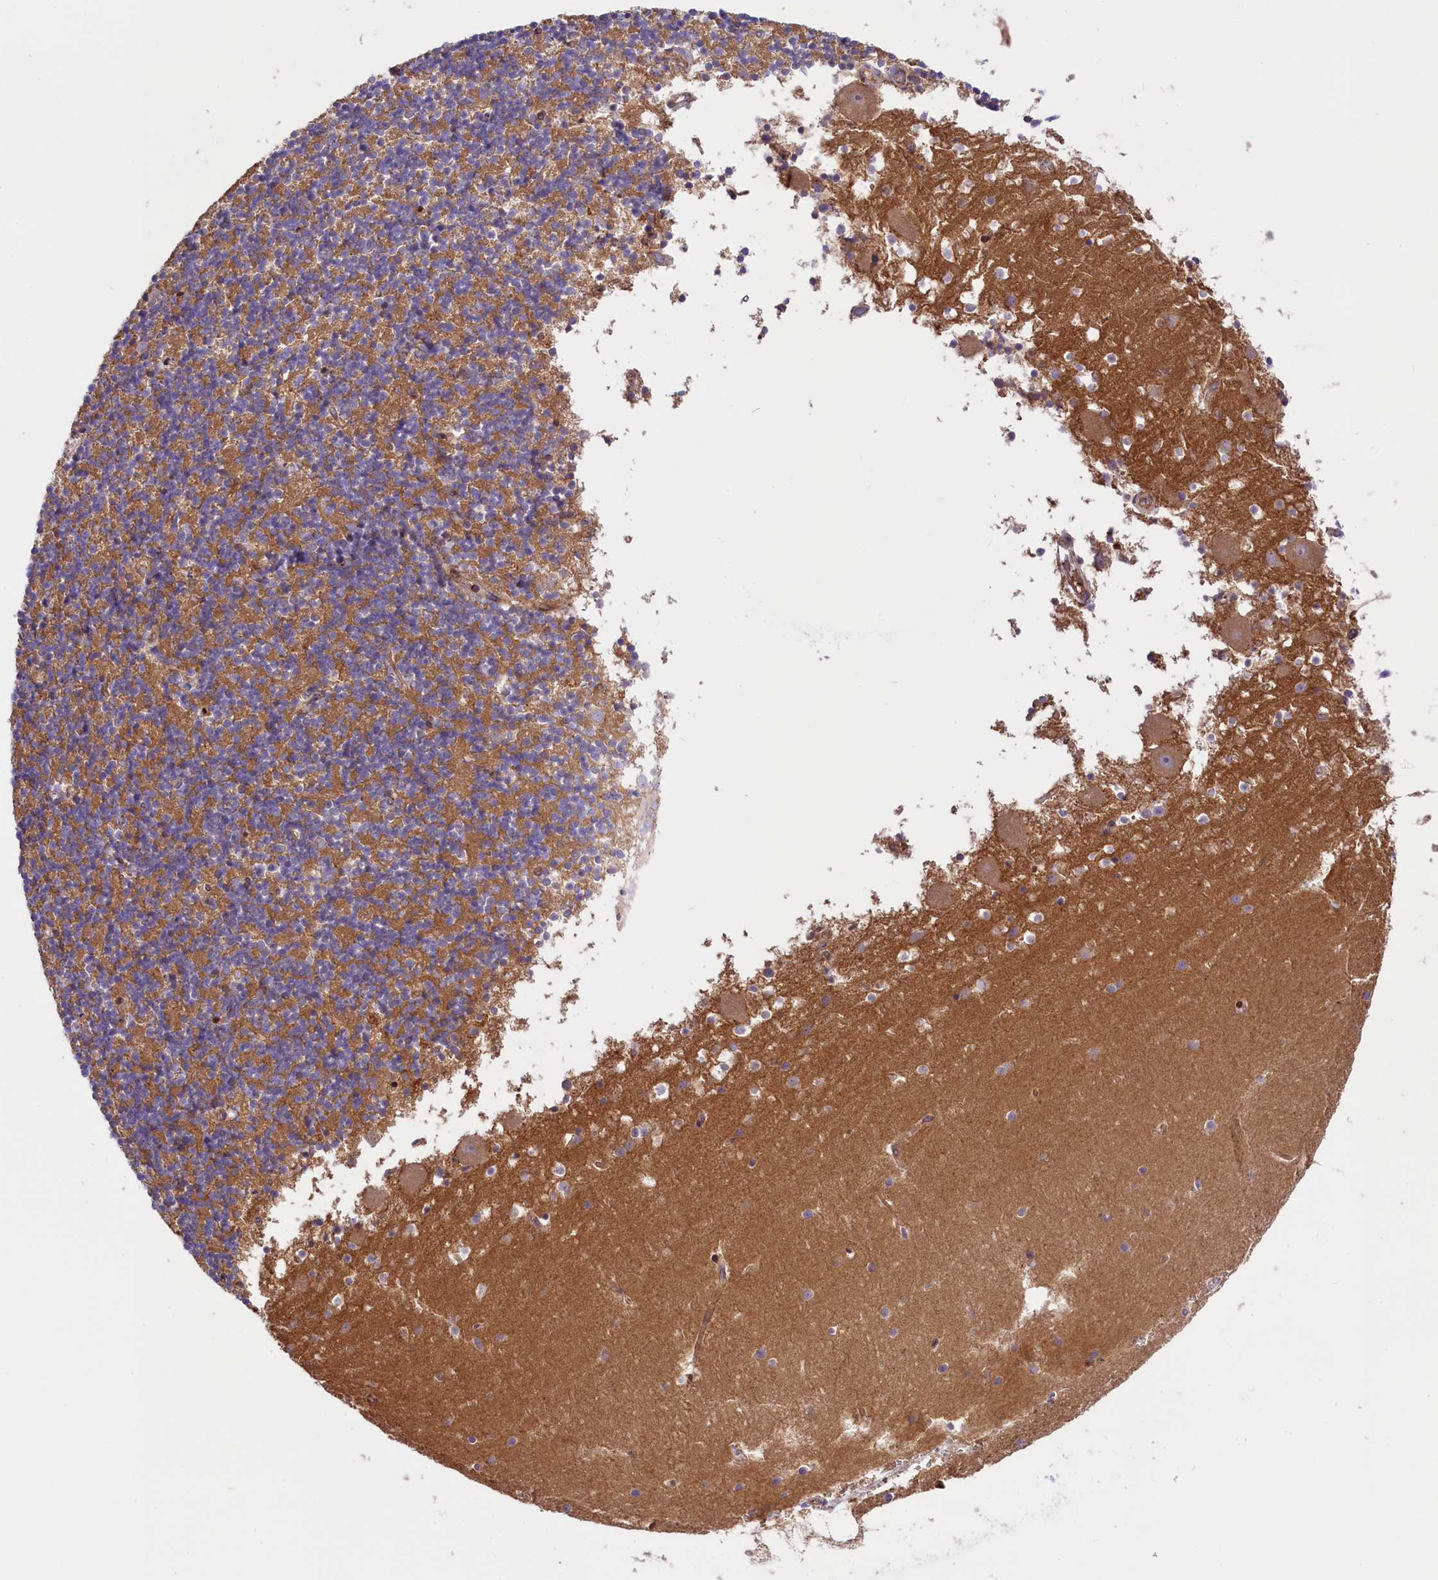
{"staining": {"intensity": "moderate", "quantity": ">75%", "location": "cytoplasmic/membranous"}, "tissue": "cerebellum", "cell_type": "Cells in granular layer", "image_type": "normal", "snomed": [{"axis": "morphology", "description": "Normal tissue, NOS"}, {"axis": "topography", "description": "Cerebellum"}], "caption": "Protein expression by immunohistochemistry (IHC) reveals moderate cytoplasmic/membranous expression in about >75% of cells in granular layer in unremarkable cerebellum.", "gene": "CD99L2", "patient": {"sex": "male", "age": 54}}